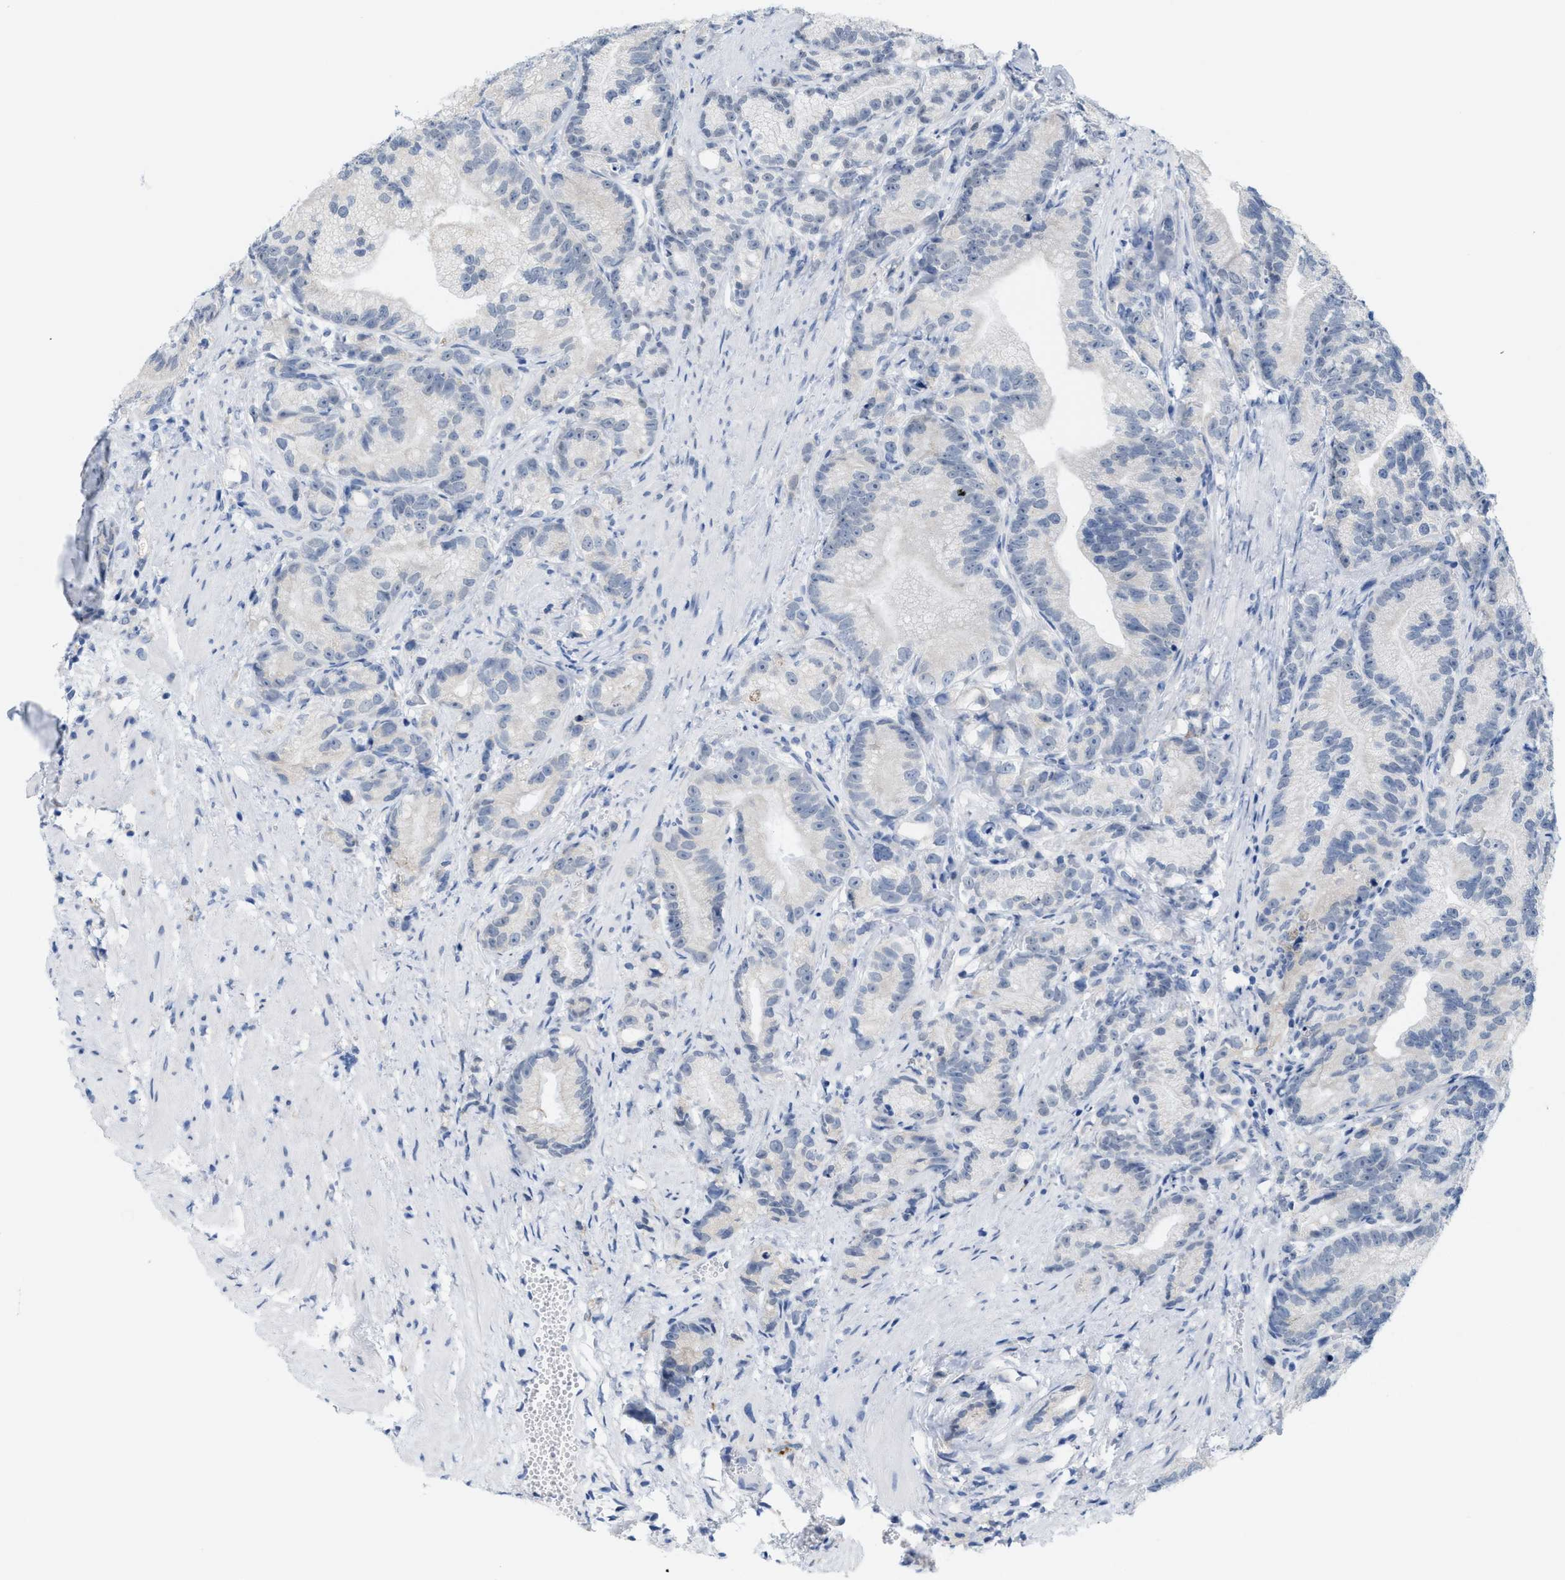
{"staining": {"intensity": "negative", "quantity": "none", "location": "none"}, "tissue": "prostate cancer", "cell_type": "Tumor cells", "image_type": "cancer", "snomed": [{"axis": "morphology", "description": "Adenocarcinoma, Low grade"}, {"axis": "topography", "description": "Prostate"}], "caption": "Human prostate cancer (adenocarcinoma (low-grade)) stained for a protein using immunohistochemistry demonstrates no positivity in tumor cells.", "gene": "KIFC3", "patient": {"sex": "male", "age": 89}}